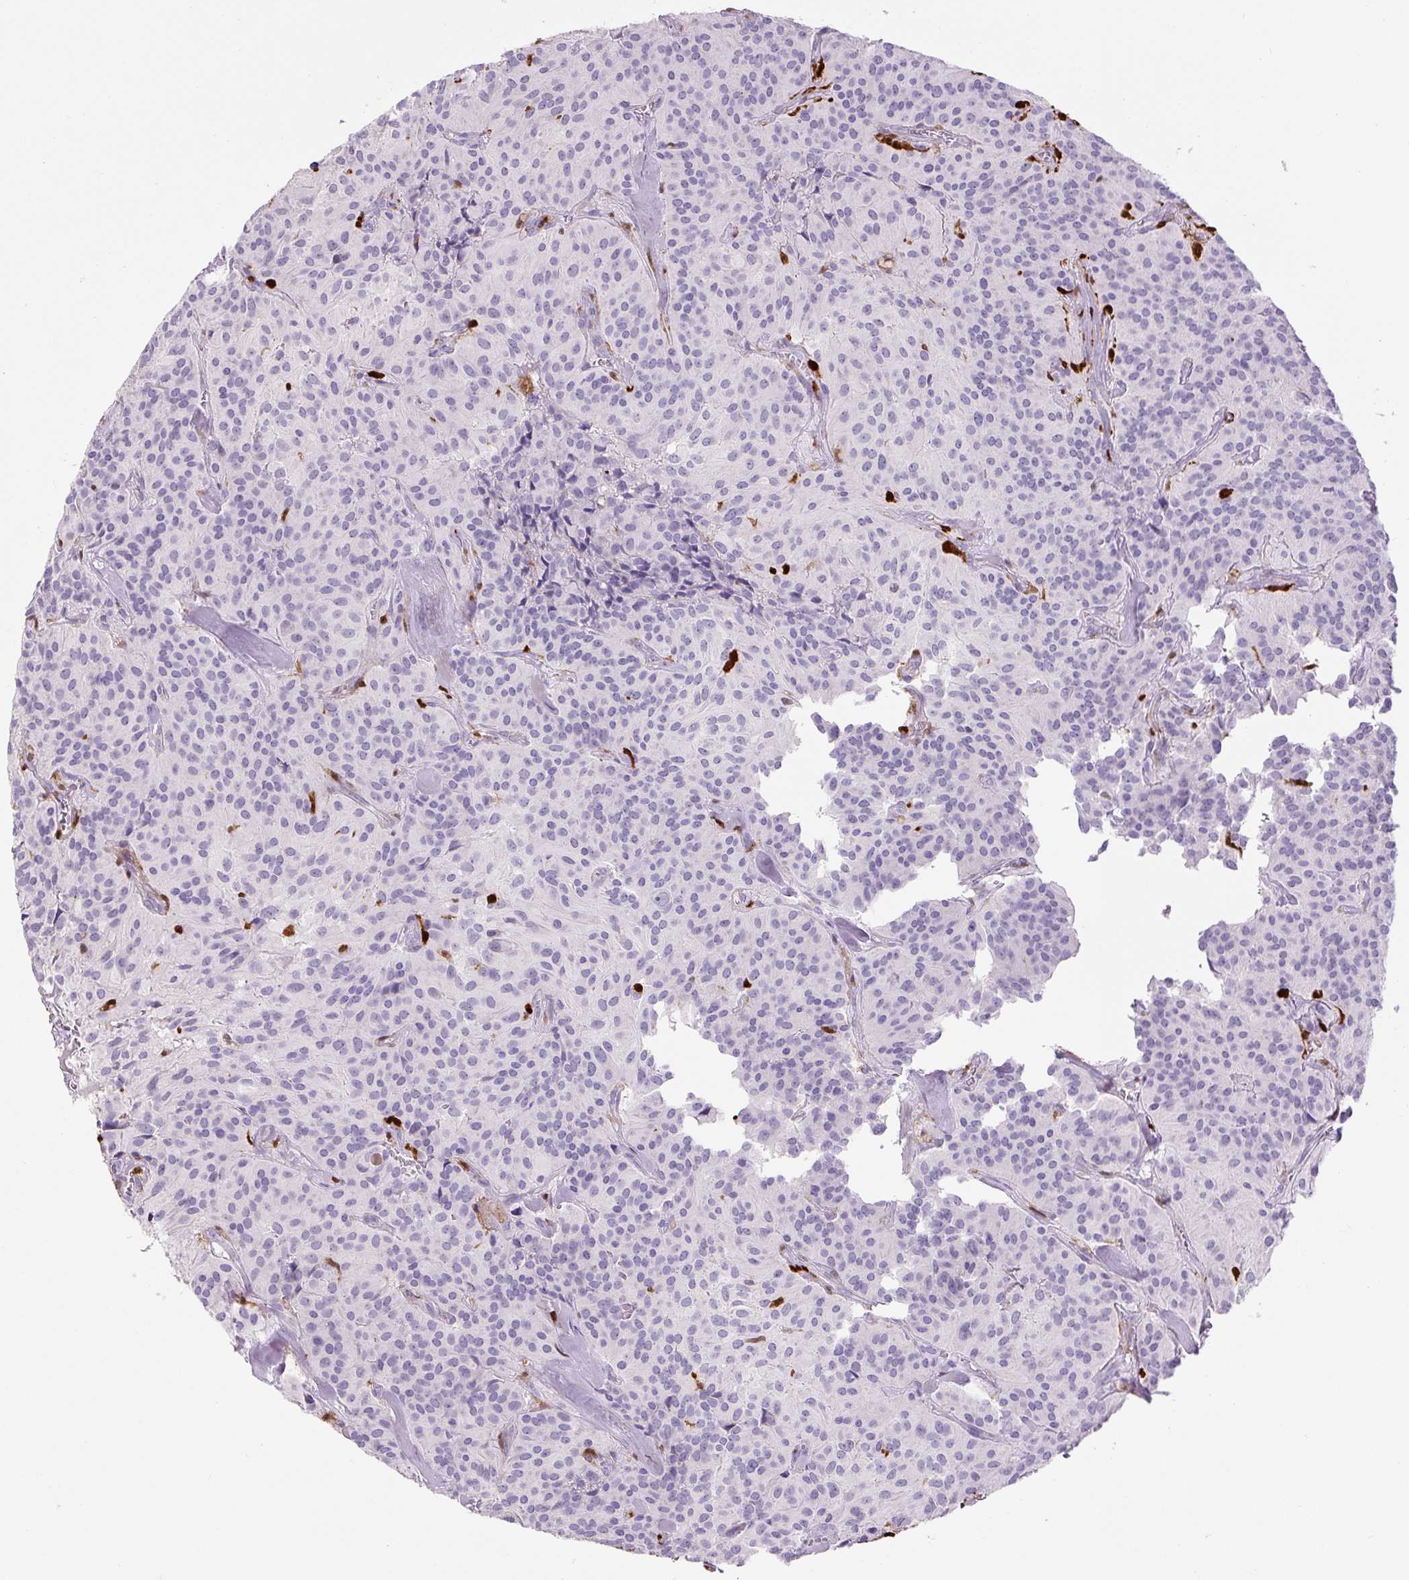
{"staining": {"intensity": "negative", "quantity": "none", "location": "none"}, "tissue": "glioma", "cell_type": "Tumor cells", "image_type": "cancer", "snomed": [{"axis": "morphology", "description": "Glioma, malignant, Low grade"}, {"axis": "topography", "description": "Brain"}], "caption": "This is a micrograph of IHC staining of glioma, which shows no expression in tumor cells.", "gene": "S100A4", "patient": {"sex": "male", "age": 42}}